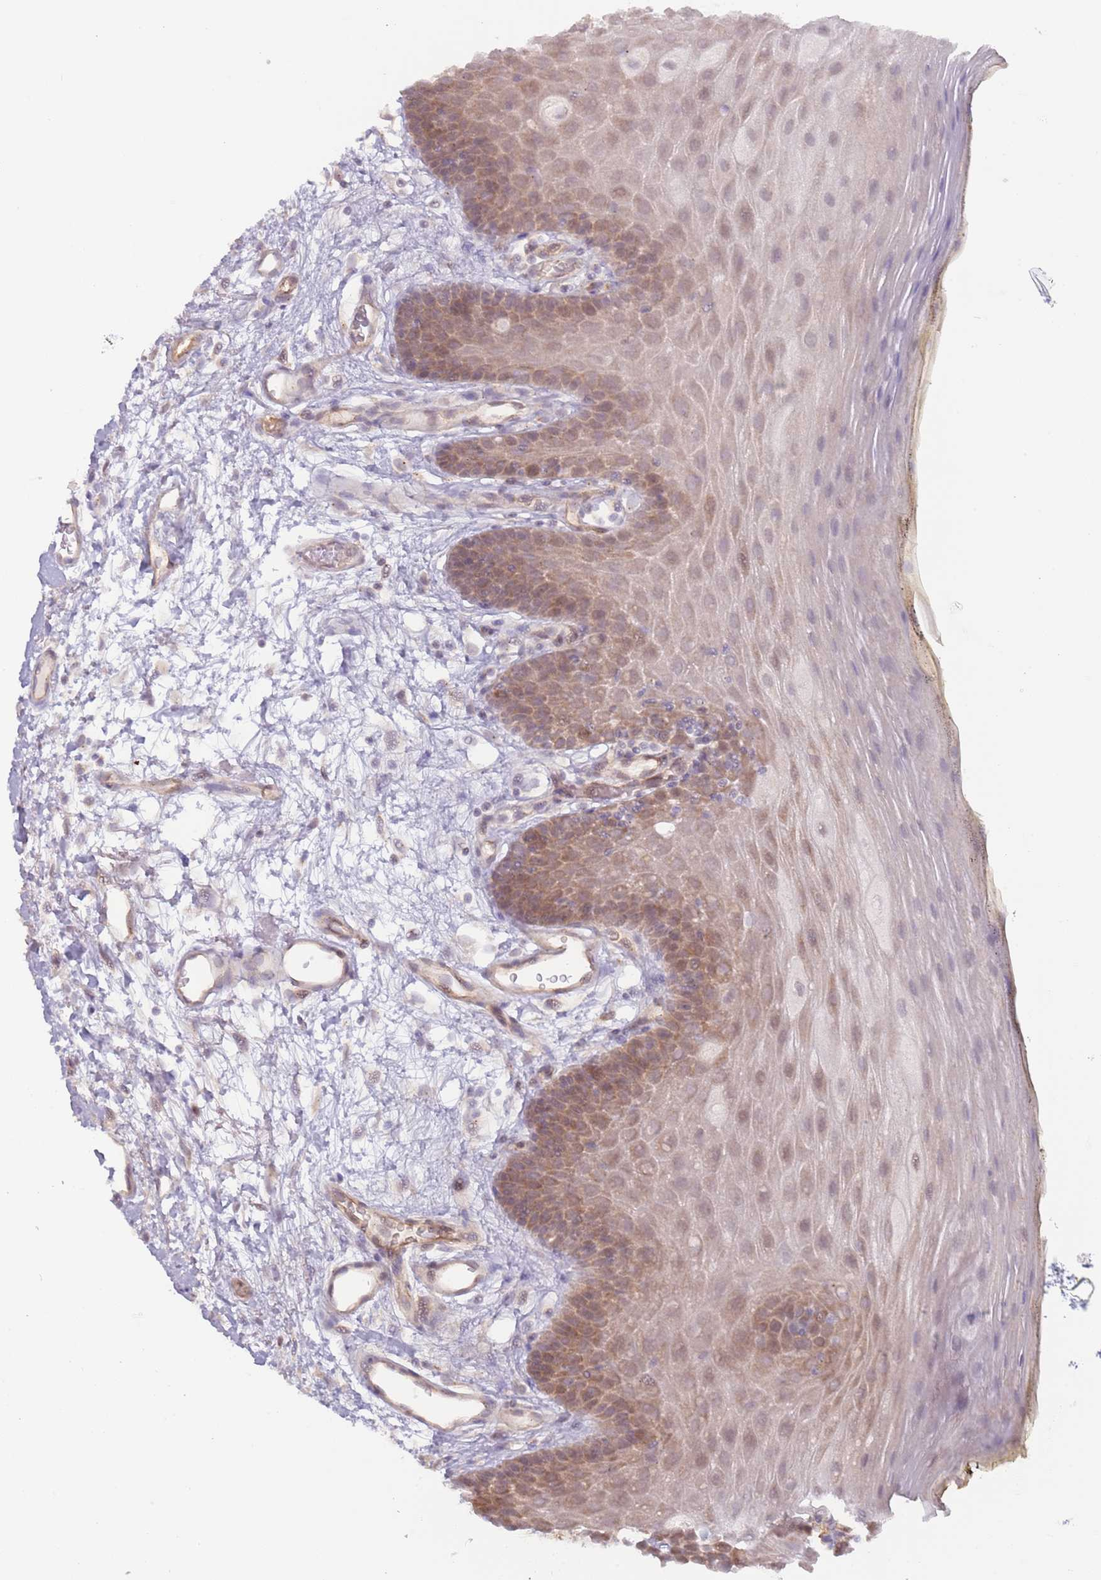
{"staining": {"intensity": "moderate", "quantity": ">75%", "location": "cytoplasmic/membranous,nuclear"}, "tissue": "oral mucosa", "cell_type": "Squamous epithelial cells", "image_type": "normal", "snomed": [{"axis": "morphology", "description": "Normal tissue, NOS"}, {"axis": "topography", "description": "Oral tissue"}, {"axis": "topography", "description": "Tounge, NOS"}], "caption": "A brown stain shows moderate cytoplasmic/membranous,nuclear staining of a protein in squamous epithelial cells of benign human oral mucosa. The staining was performed using DAB, with brown indicating positive protein expression. Nuclei are stained blue with hematoxylin.", "gene": "LDHD", "patient": {"sex": "female", "age": 81}}